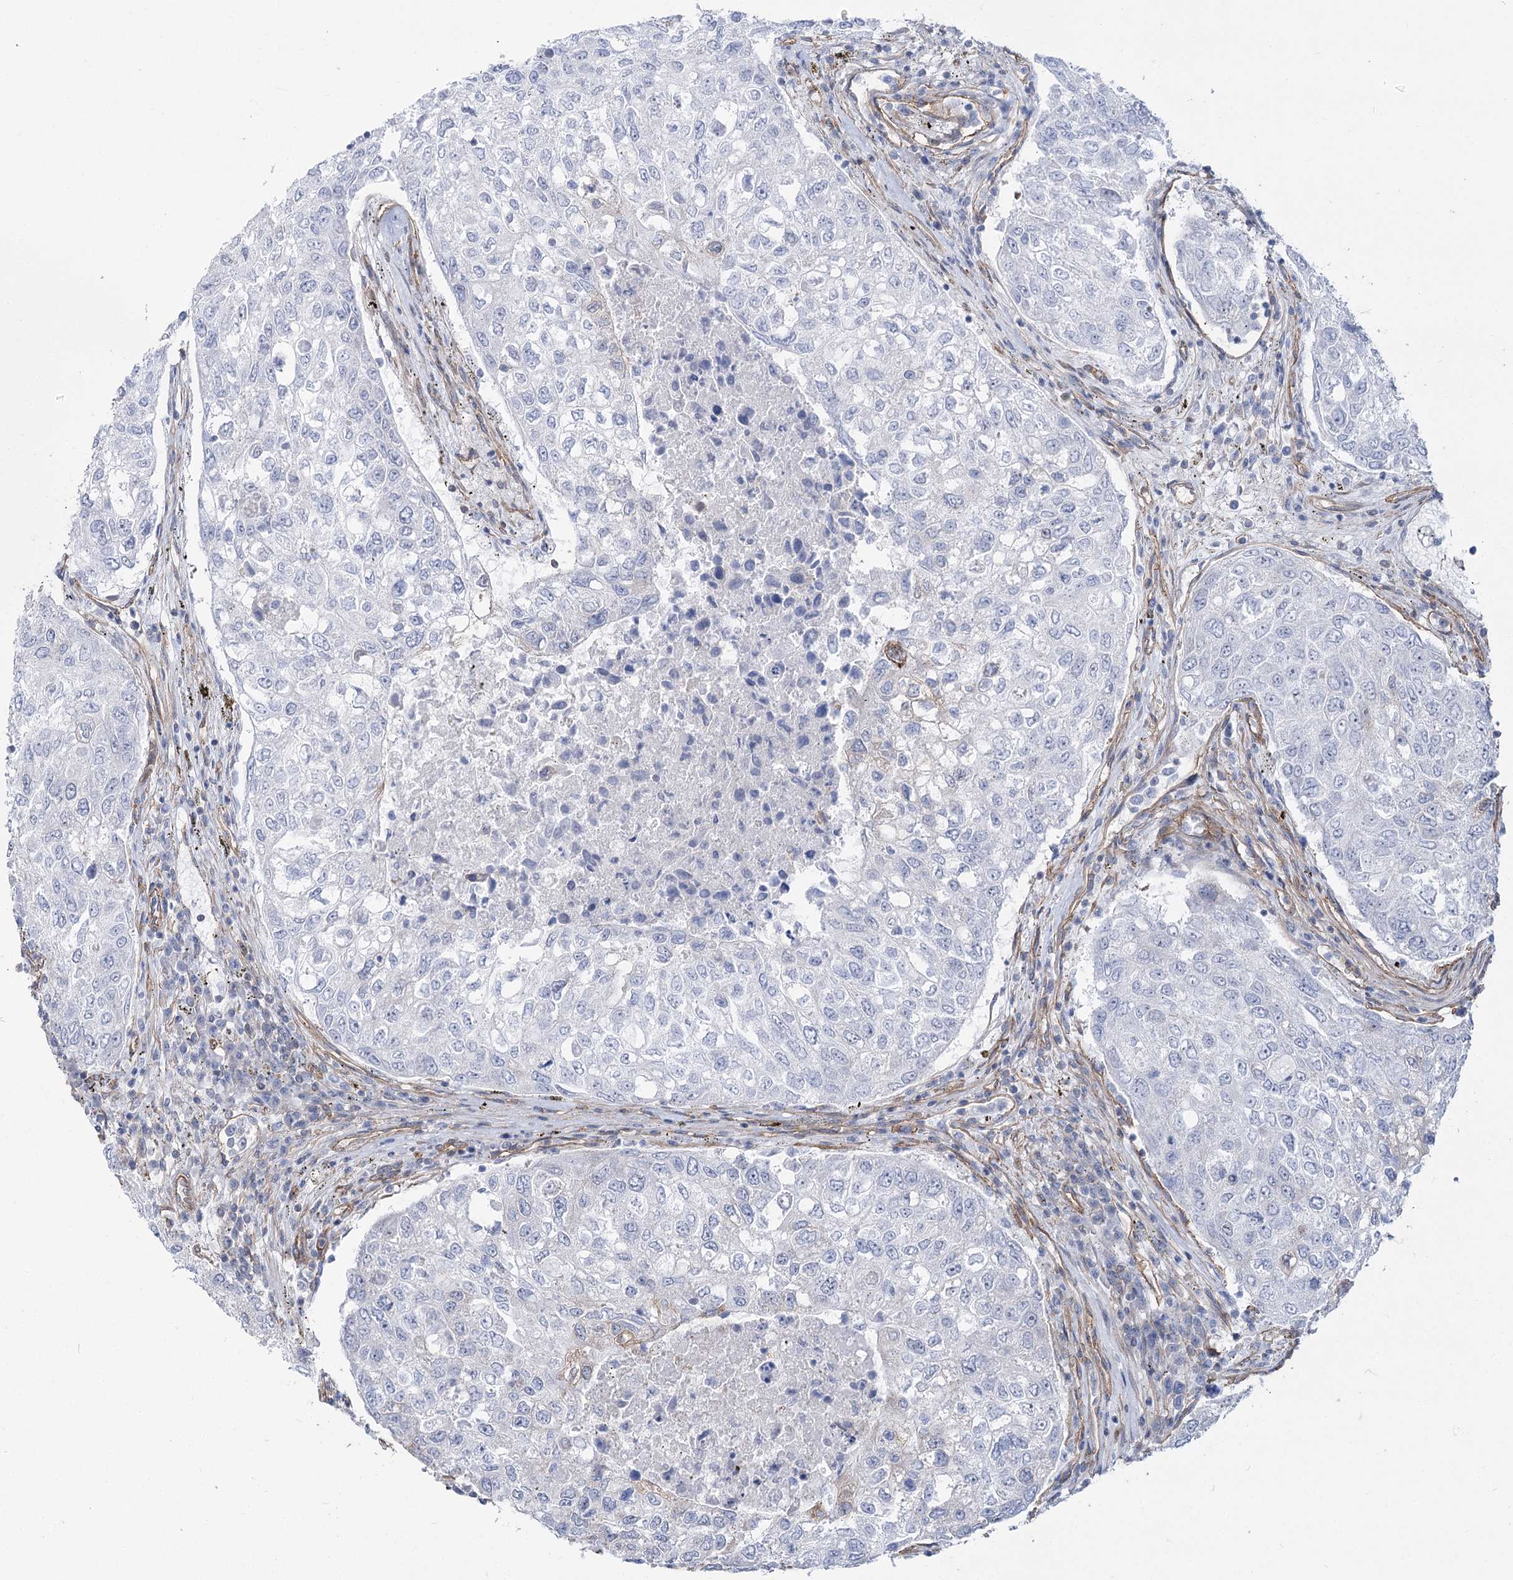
{"staining": {"intensity": "negative", "quantity": "none", "location": "none"}, "tissue": "urothelial cancer", "cell_type": "Tumor cells", "image_type": "cancer", "snomed": [{"axis": "morphology", "description": "Urothelial carcinoma, High grade"}, {"axis": "topography", "description": "Lymph node"}, {"axis": "topography", "description": "Urinary bladder"}], "caption": "Human urothelial cancer stained for a protein using immunohistochemistry (IHC) reveals no staining in tumor cells.", "gene": "PLEKHA5", "patient": {"sex": "male", "age": 51}}